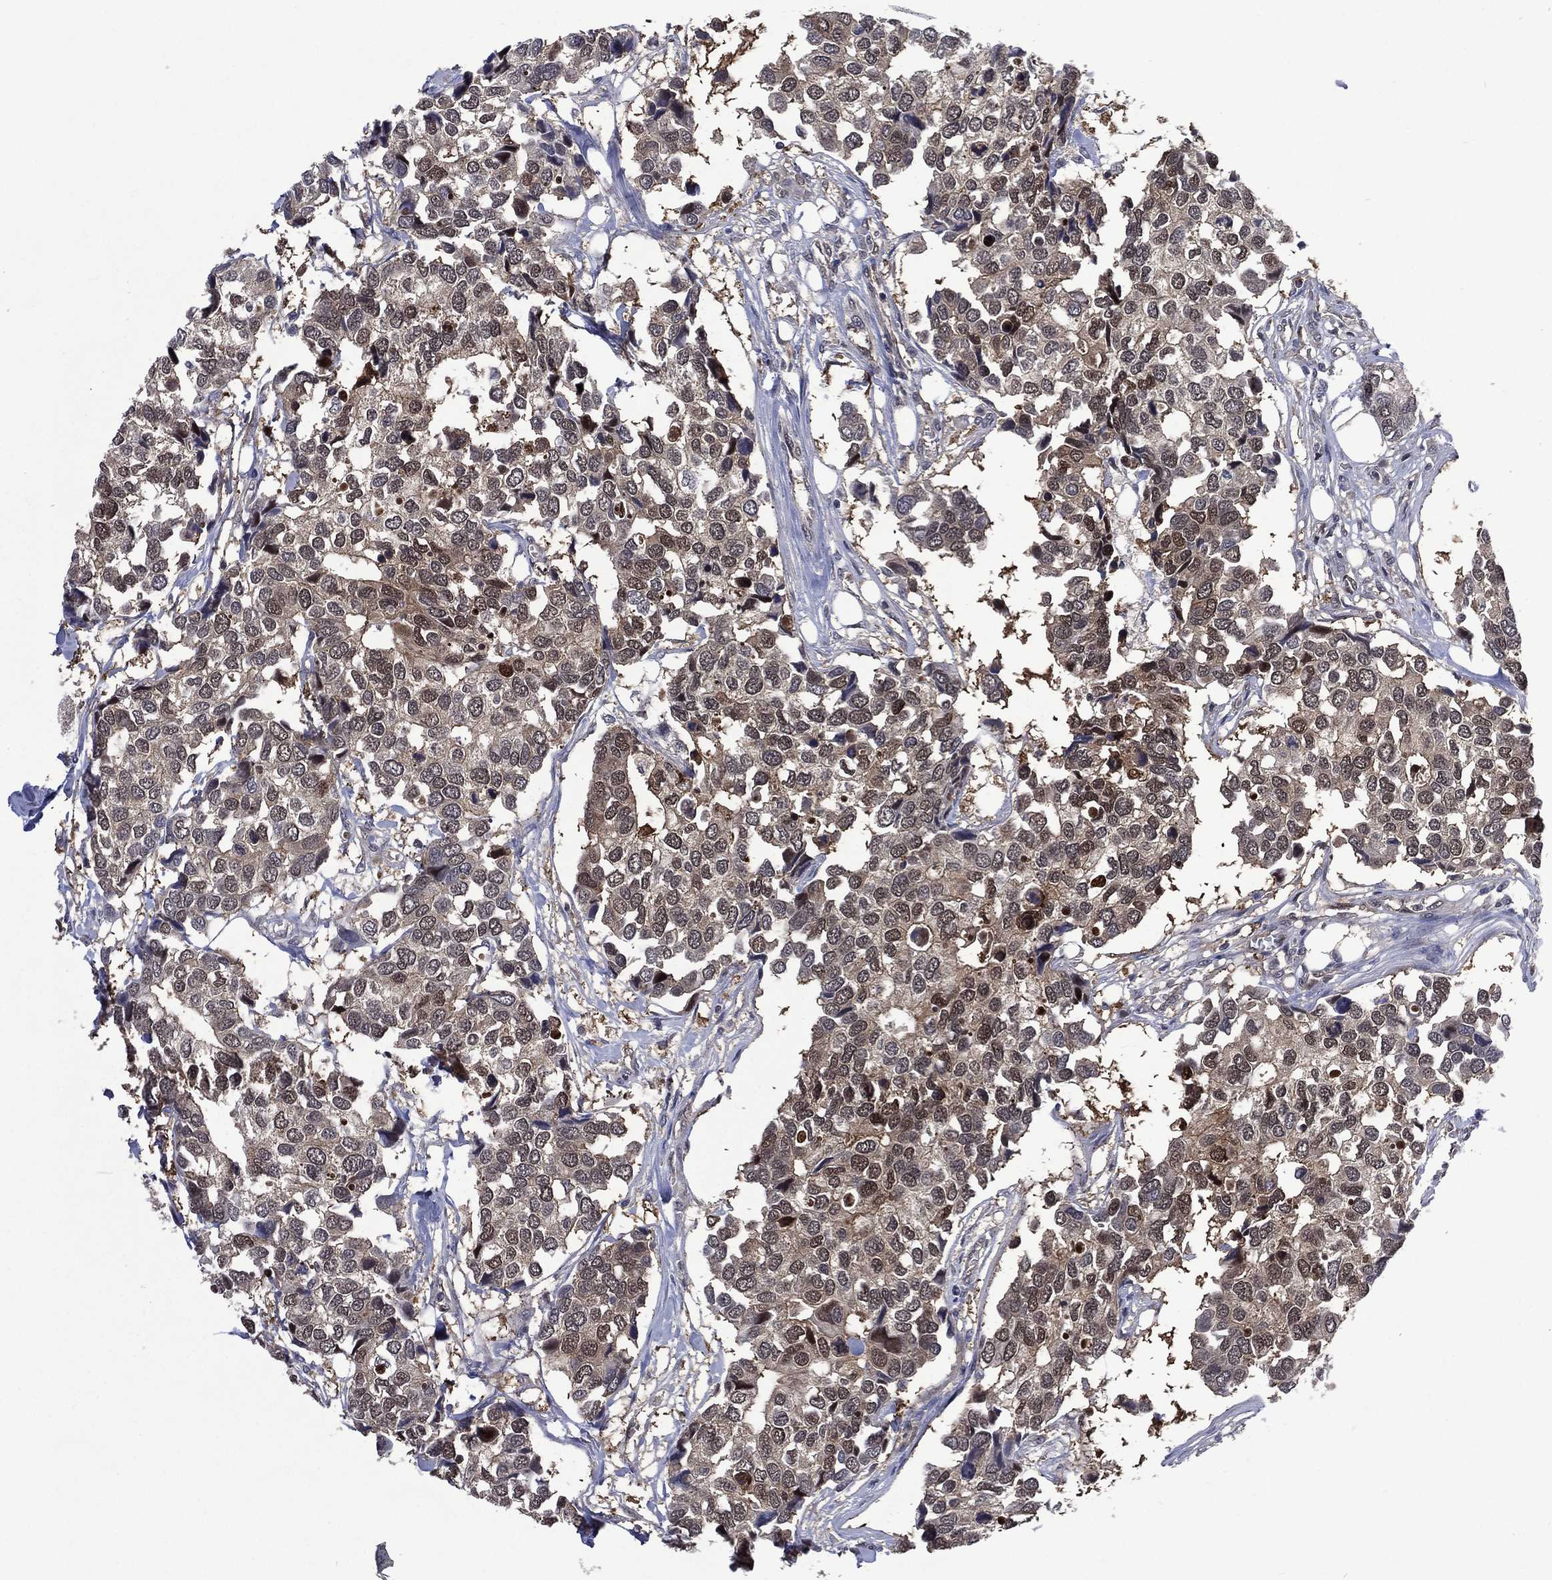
{"staining": {"intensity": "strong", "quantity": "<25%", "location": "nuclear"}, "tissue": "breast cancer", "cell_type": "Tumor cells", "image_type": "cancer", "snomed": [{"axis": "morphology", "description": "Duct carcinoma"}, {"axis": "topography", "description": "Breast"}], "caption": "Protein staining demonstrates strong nuclear positivity in approximately <25% of tumor cells in breast cancer (infiltrating ductal carcinoma). (DAB IHC, brown staining for protein, blue staining for nuclei).", "gene": "MTAP", "patient": {"sex": "female", "age": 83}}